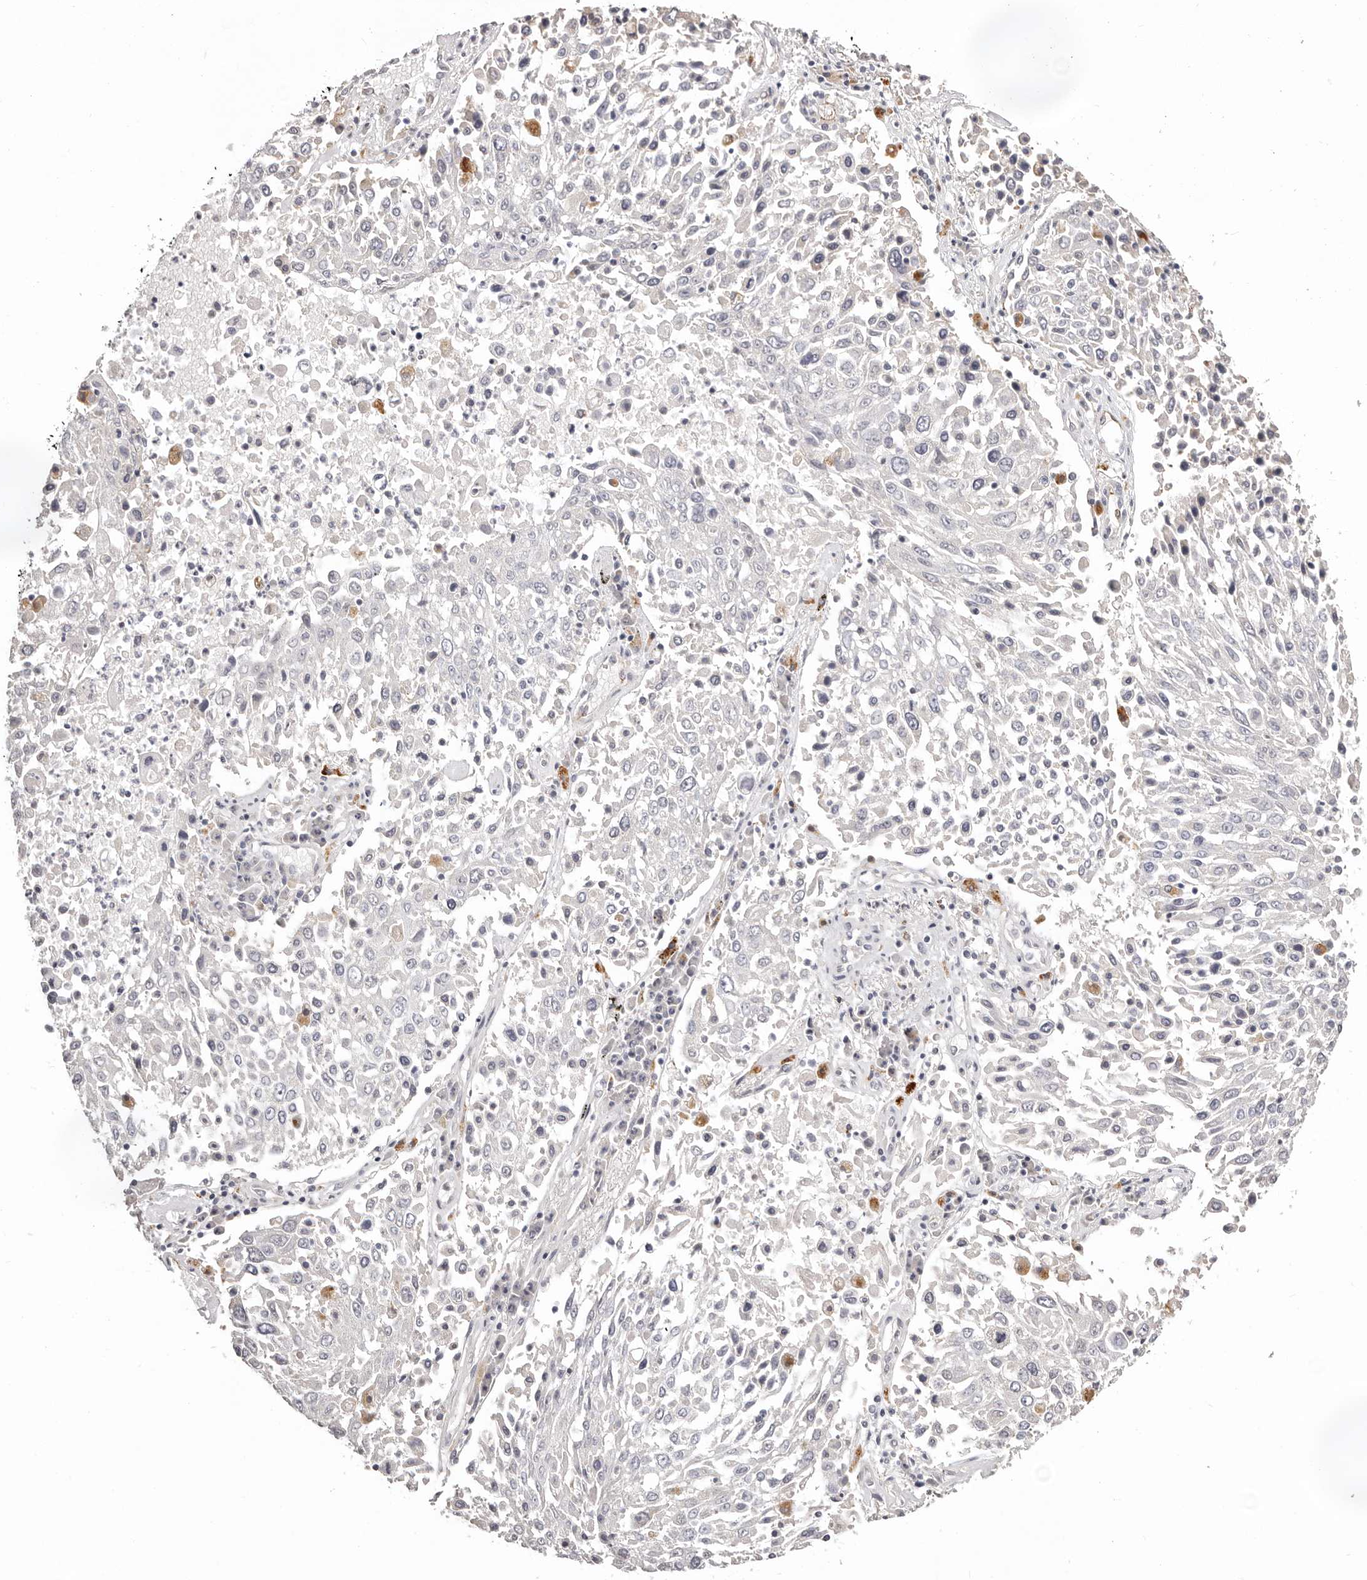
{"staining": {"intensity": "negative", "quantity": "none", "location": "none"}, "tissue": "lung cancer", "cell_type": "Tumor cells", "image_type": "cancer", "snomed": [{"axis": "morphology", "description": "Squamous cell carcinoma, NOS"}, {"axis": "topography", "description": "Lung"}], "caption": "Micrograph shows no significant protein expression in tumor cells of squamous cell carcinoma (lung). The staining was performed using DAB to visualize the protein expression in brown, while the nuclei were stained in blue with hematoxylin (Magnification: 20x).", "gene": "PCDHB6", "patient": {"sex": "male", "age": 65}}